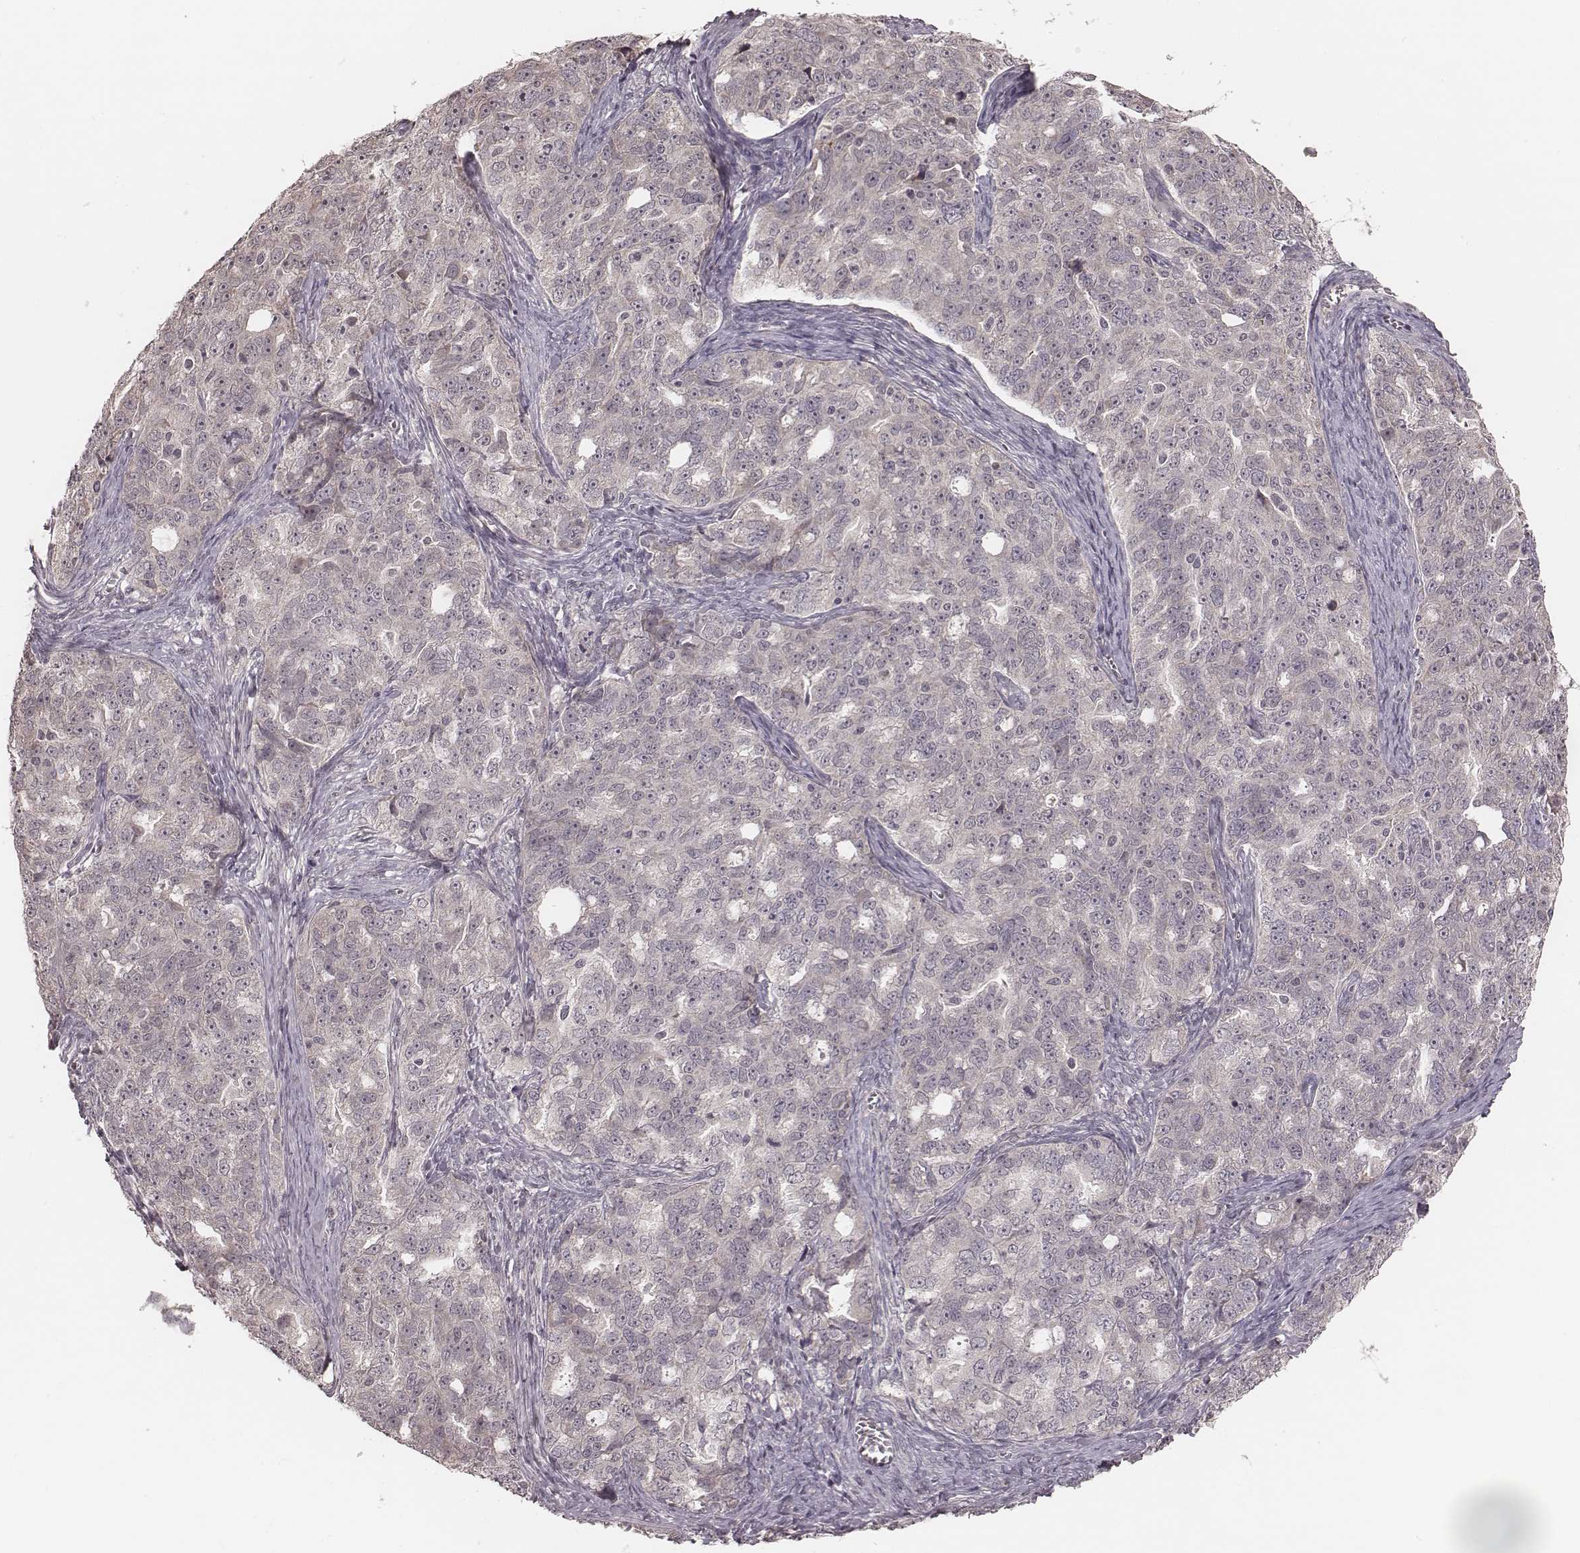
{"staining": {"intensity": "negative", "quantity": "none", "location": "none"}, "tissue": "ovarian cancer", "cell_type": "Tumor cells", "image_type": "cancer", "snomed": [{"axis": "morphology", "description": "Cystadenocarcinoma, serous, NOS"}, {"axis": "topography", "description": "Ovary"}], "caption": "Immunohistochemistry photomicrograph of neoplastic tissue: ovarian cancer stained with DAB (3,3'-diaminobenzidine) exhibits no significant protein positivity in tumor cells.", "gene": "IL5", "patient": {"sex": "female", "age": 51}}